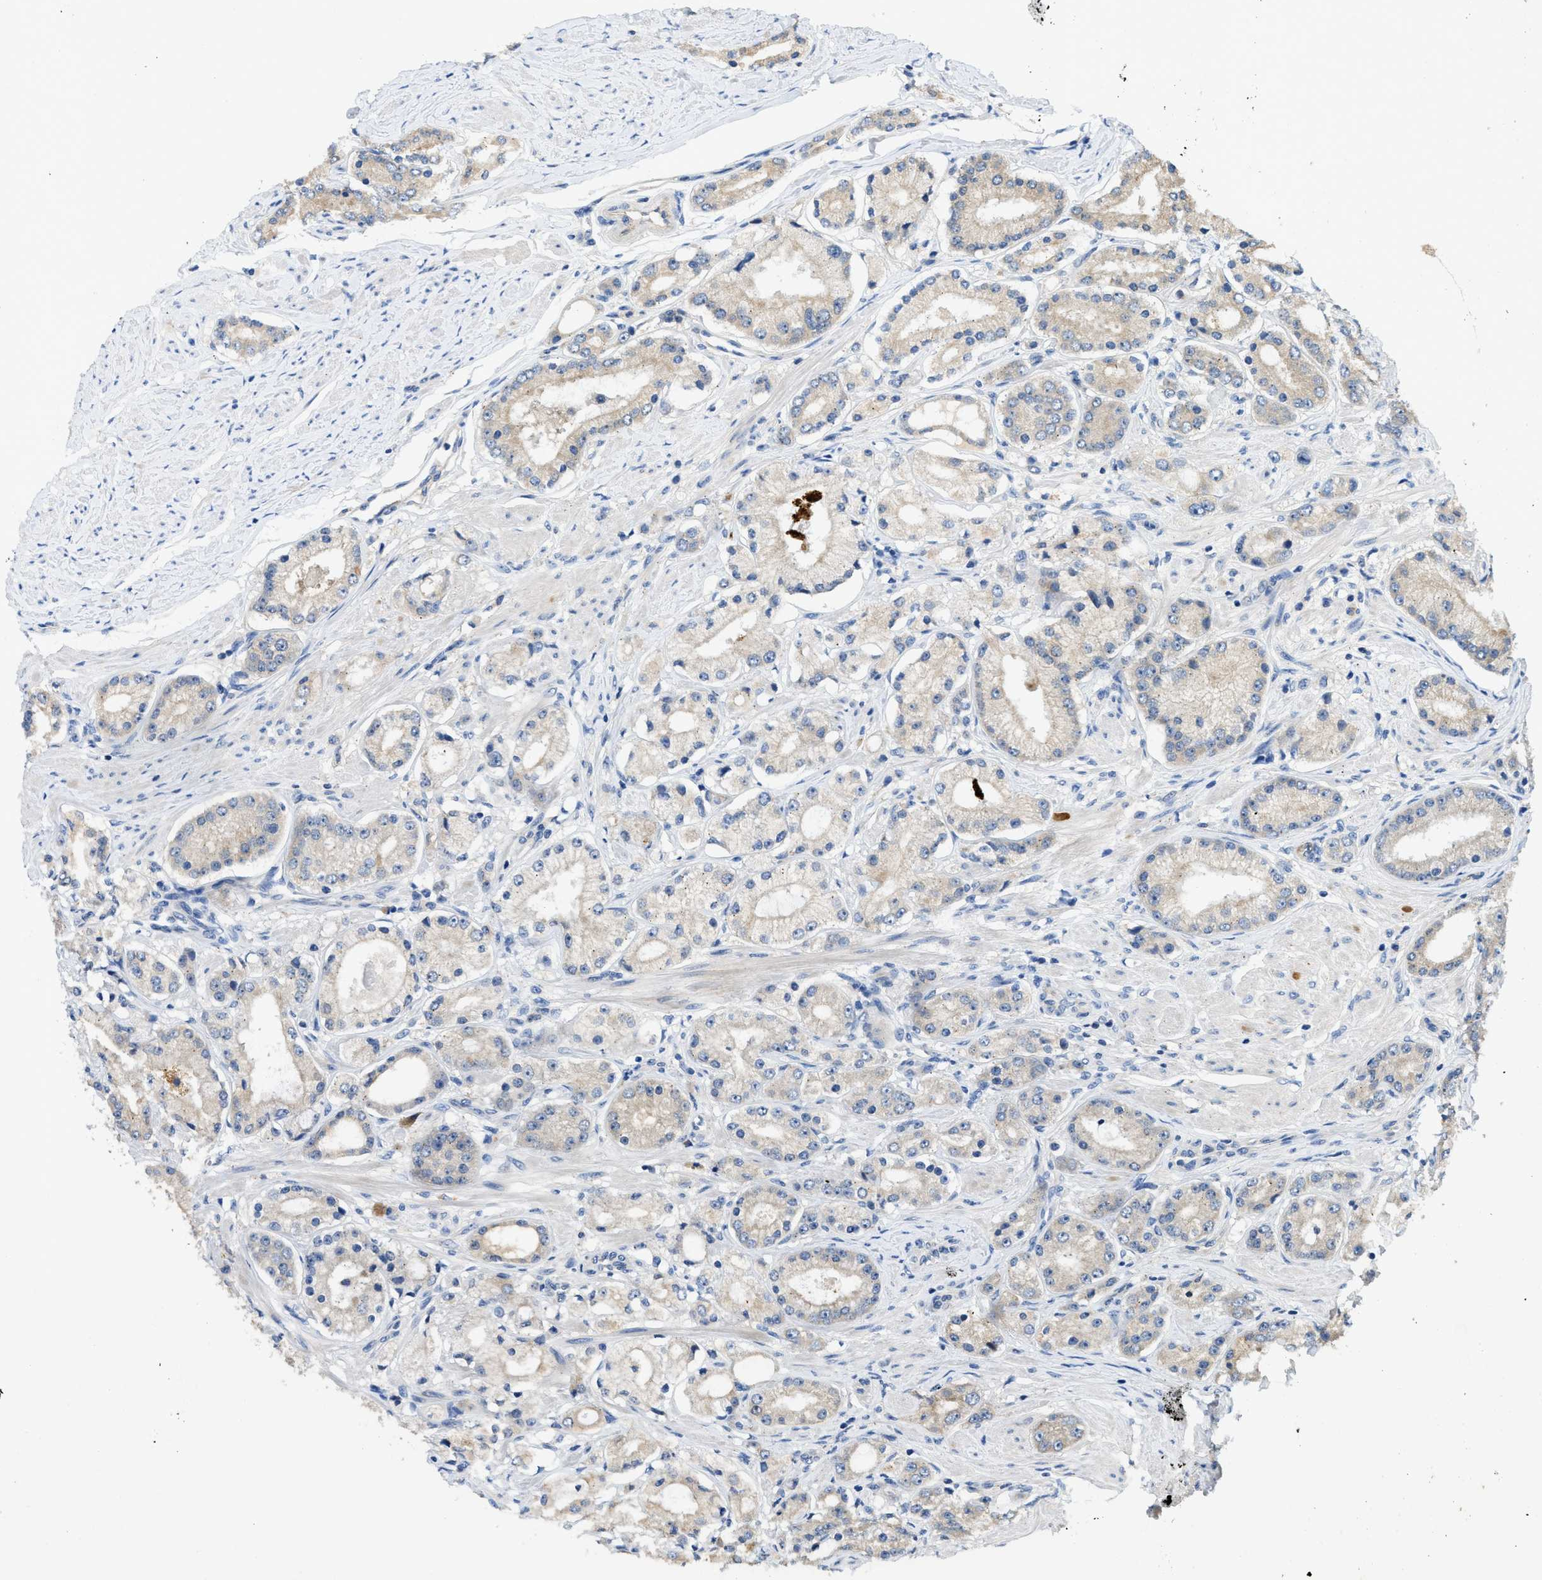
{"staining": {"intensity": "weak", "quantity": "<25%", "location": "cytoplasmic/membranous"}, "tissue": "prostate cancer", "cell_type": "Tumor cells", "image_type": "cancer", "snomed": [{"axis": "morphology", "description": "Adenocarcinoma, Low grade"}, {"axis": "topography", "description": "Prostate"}], "caption": "Tumor cells show no significant expression in prostate cancer. The staining was performed using DAB to visualize the protein expression in brown, while the nuclei were stained in blue with hematoxylin (Magnification: 20x).", "gene": "RIPK2", "patient": {"sex": "male", "age": 63}}